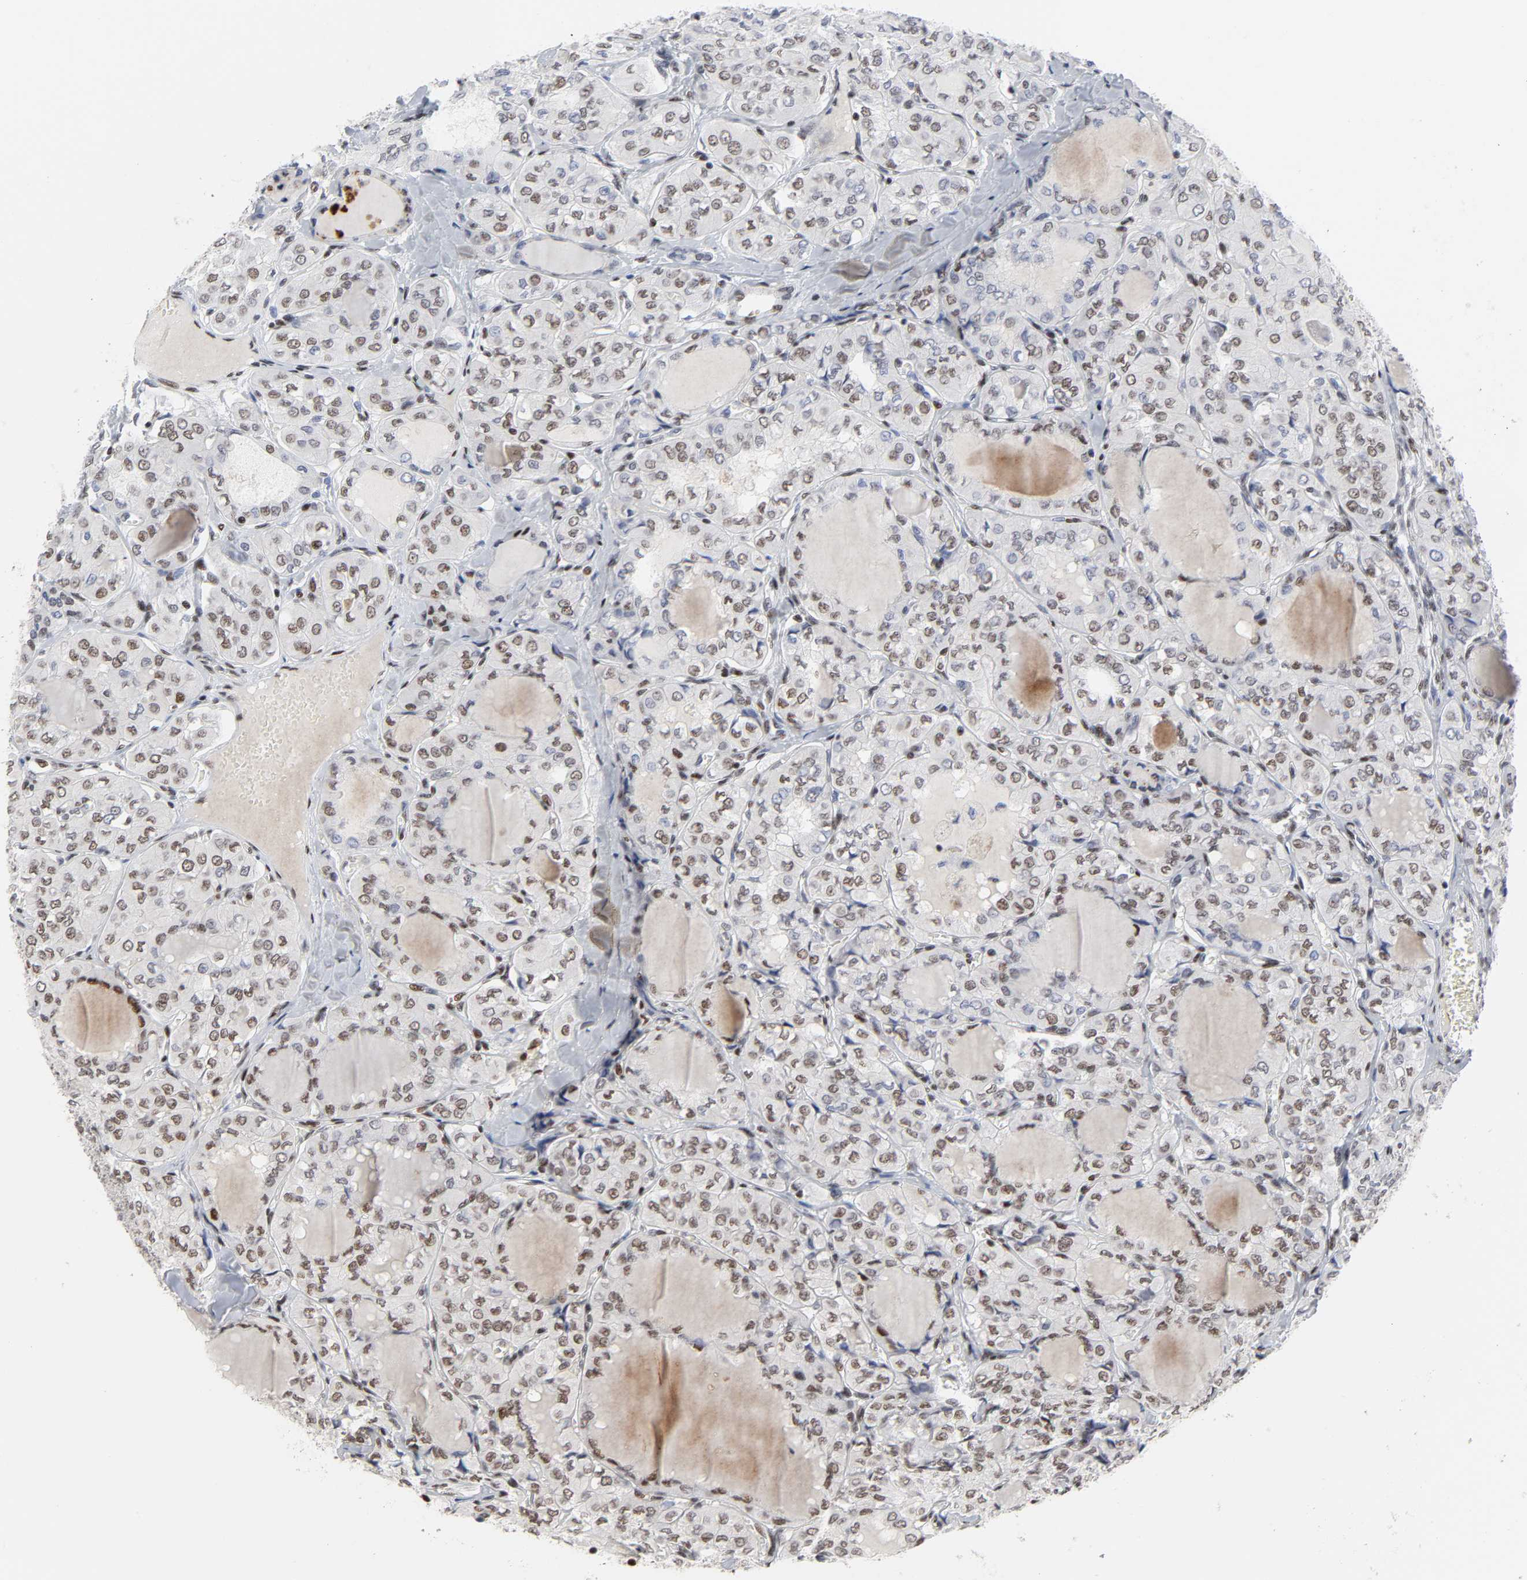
{"staining": {"intensity": "moderate", "quantity": ">75%", "location": "nuclear"}, "tissue": "thyroid cancer", "cell_type": "Tumor cells", "image_type": "cancer", "snomed": [{"axis": "morphology", "description": "Papillary adenocarcinoma, NOS"}, {"axis": "topography", "description": "Thyroid gland"}], "caption": "Papillary adenocarcinoma (thyroid) stained with a brown dye reveals moderate nuclear positive staining in approximately >75% of tumor cells.", "gene": "CREBBP", "patient": {"sex": "male", "age": 20}}